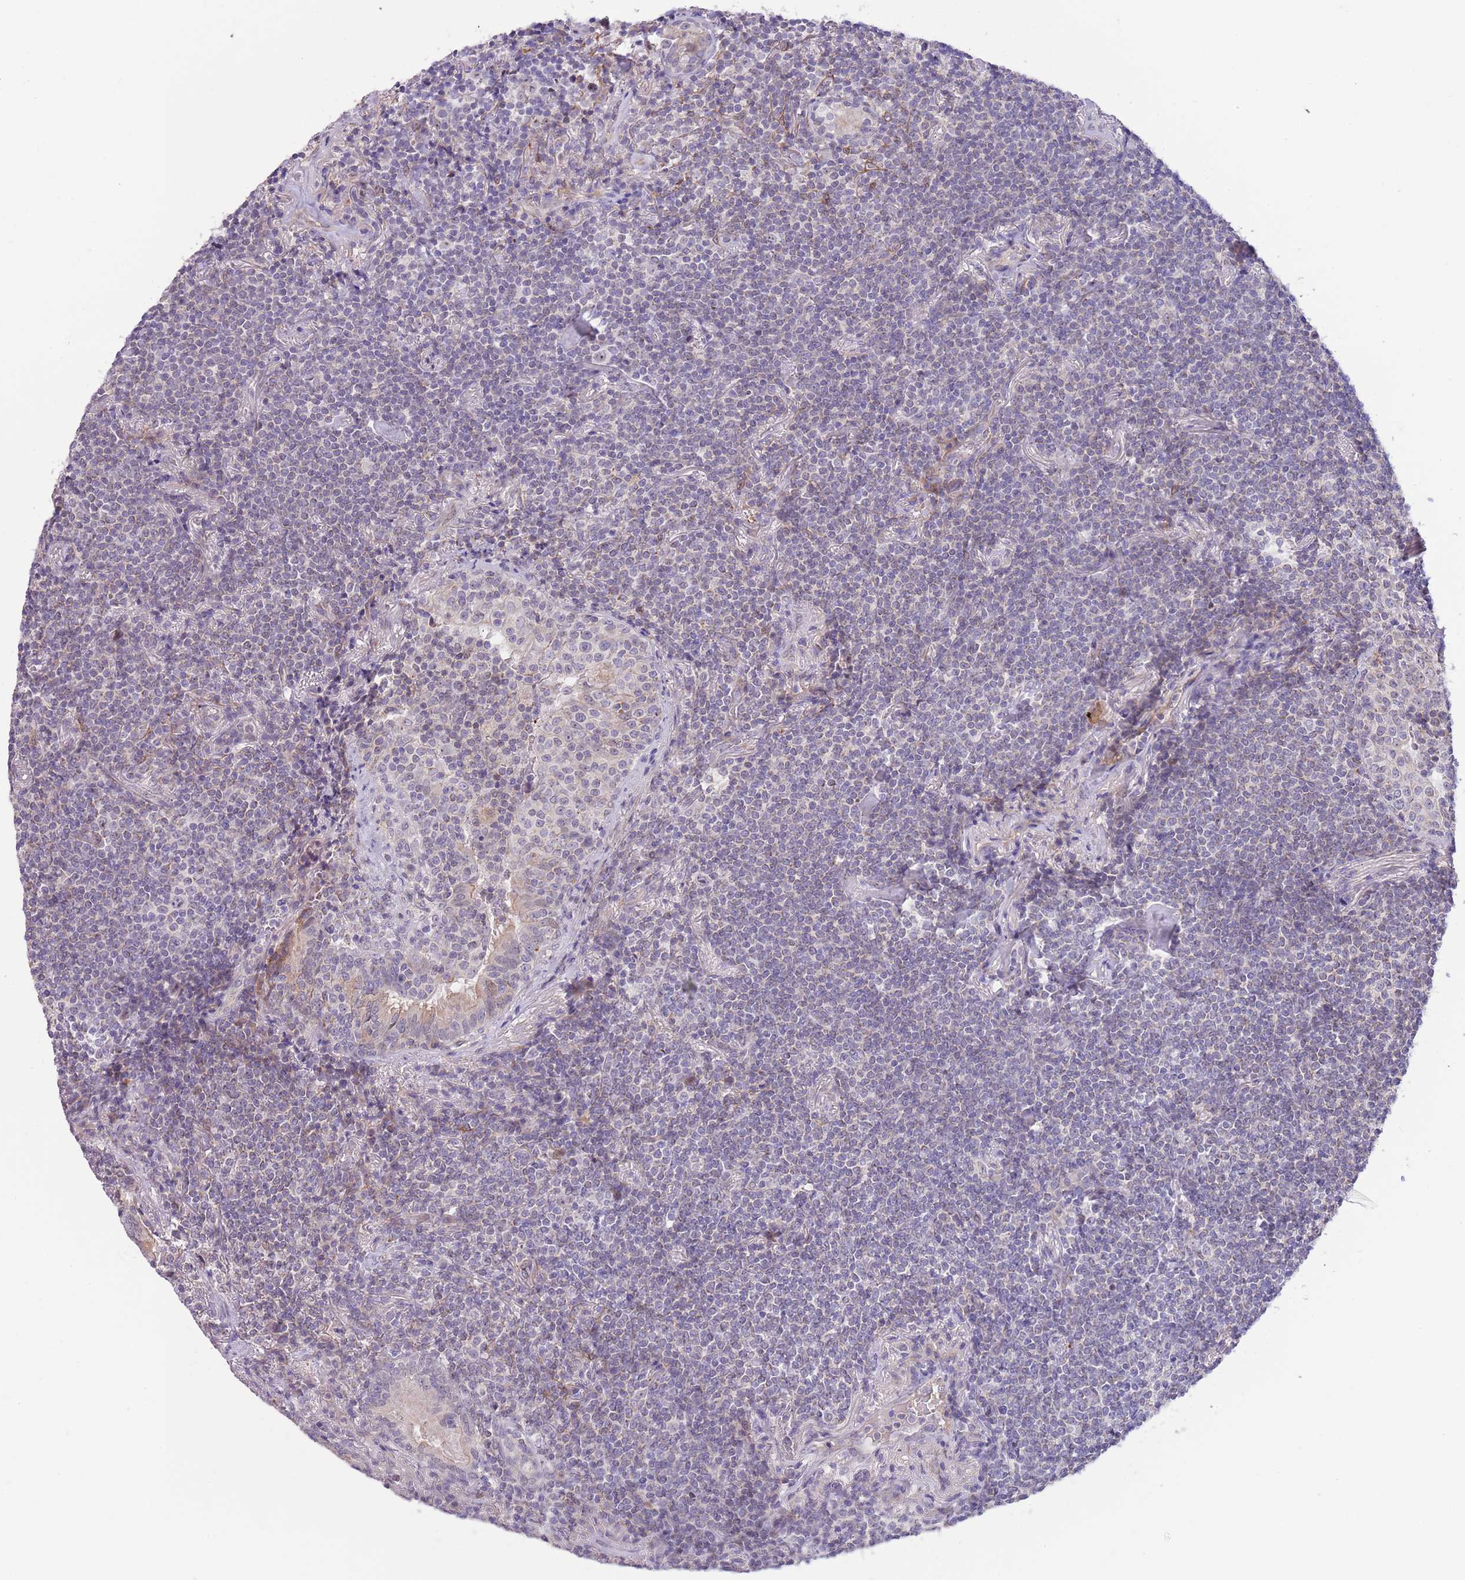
{"staining": {"intensity": "negative", "quantity": "none", "location": "none"}, "tissue": "lymphoma", "cell_type": "Tumor cells", "image_type": "cancer", "snomed": [{"axis": "morphology", "description": "Malignant lymphoma, non-Hodgkin's type, Low grade"}, {"axis": "topography", "description": "Lung"}], "caption": "An image of low-grade malignant lymphoma, non-Hodgkin's type stained for a protein demonstrates no brown staining in tumor cells.", "gene": "AP1S2", "patient": {"sex": "female", "age": 71}}